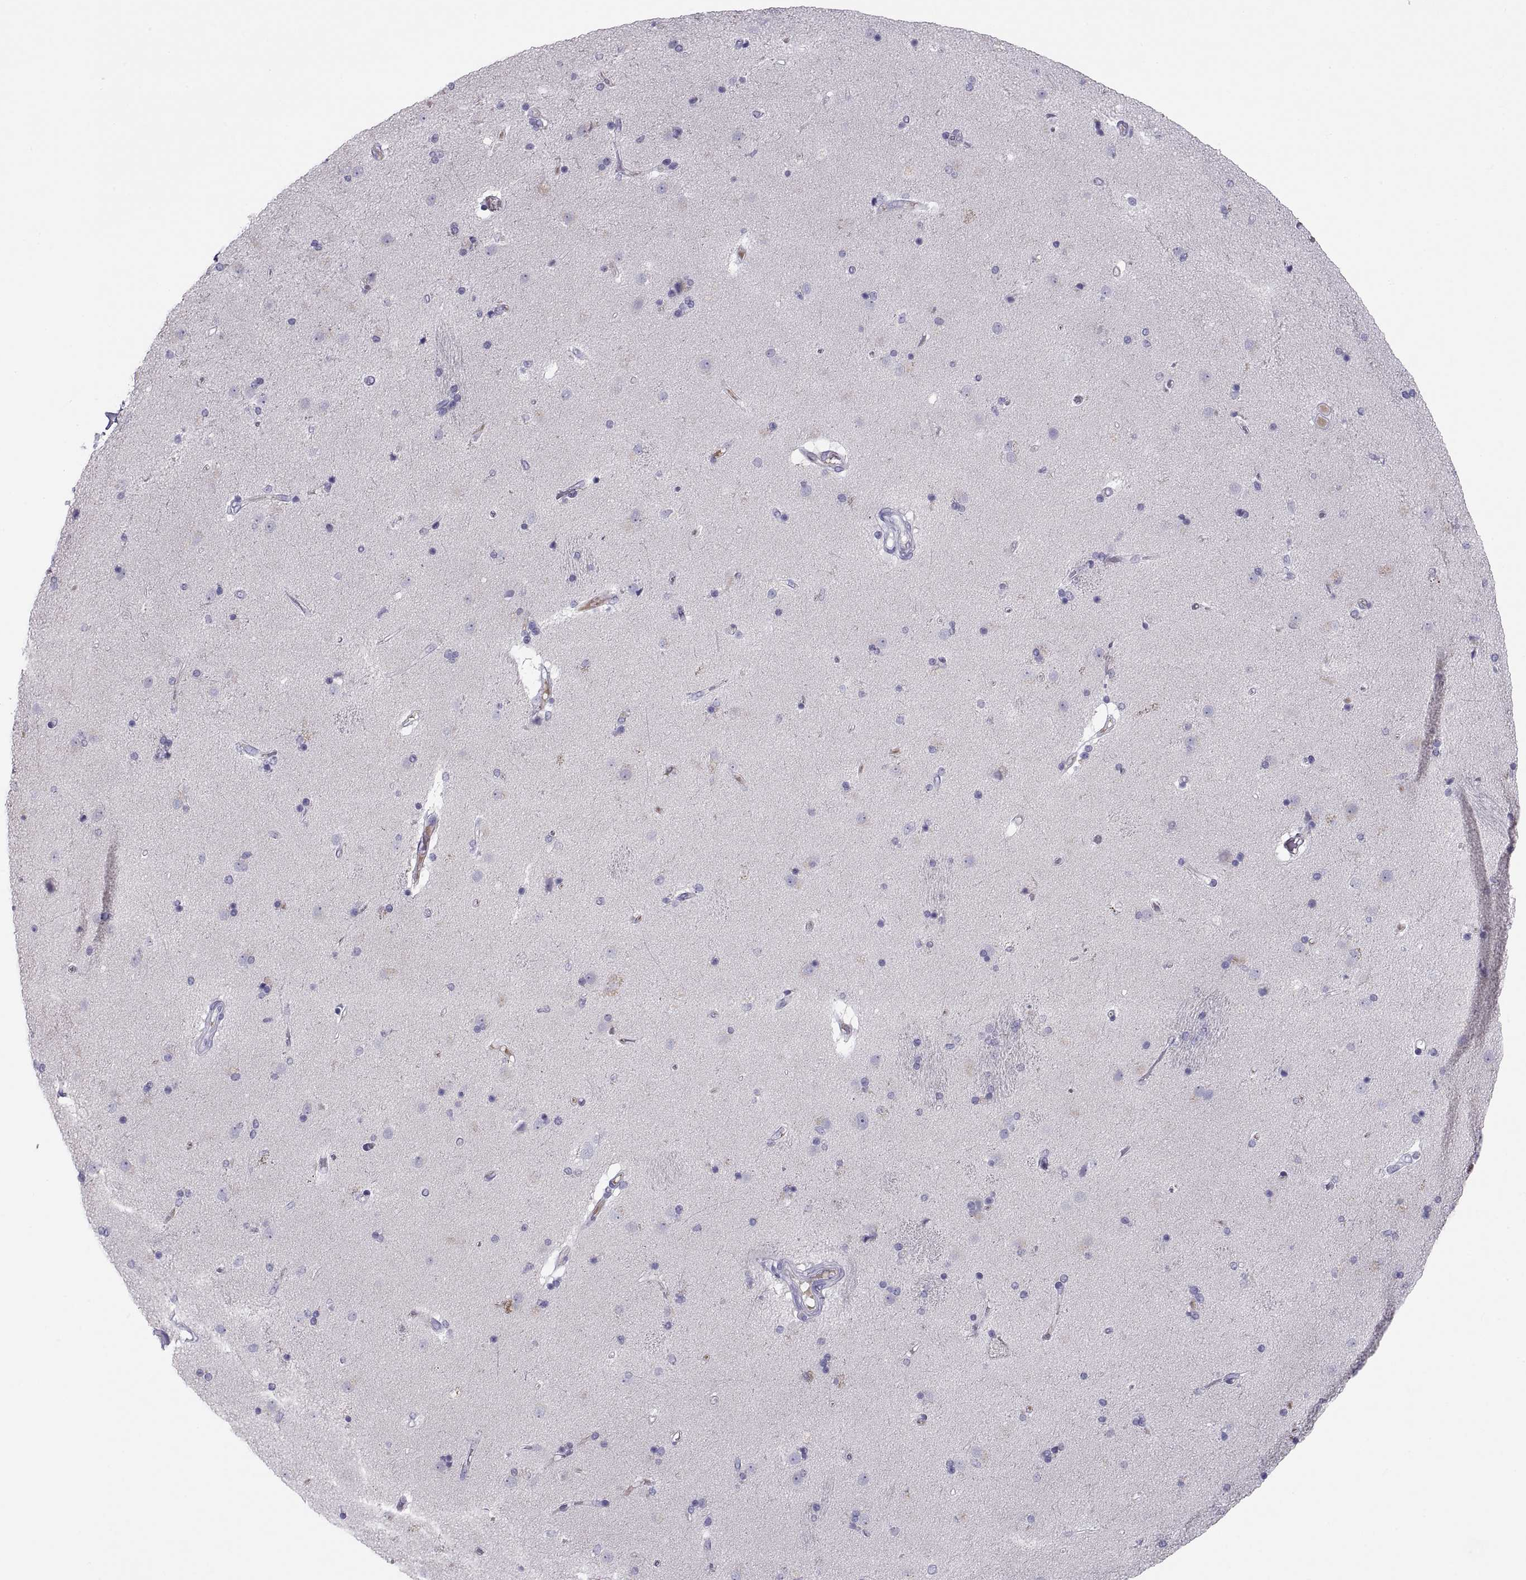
{"staining": {"intensity": "negative", "quantity": "none", "location": "none"}, "tissue": "caudate", "cell_type": "Glial cells", "image_type": "normal", "snomed": [{"axis": "morphology", "description": "Normal tissue, NOS"}, {"axis": "topography", "description": "Lateral ventricle wall"}], "caption": "Image shows no protein staining in glial cells of unremarkable caudate.", "gene": "MAGEB2", "patient": {"sex": "male", "age": 54}}